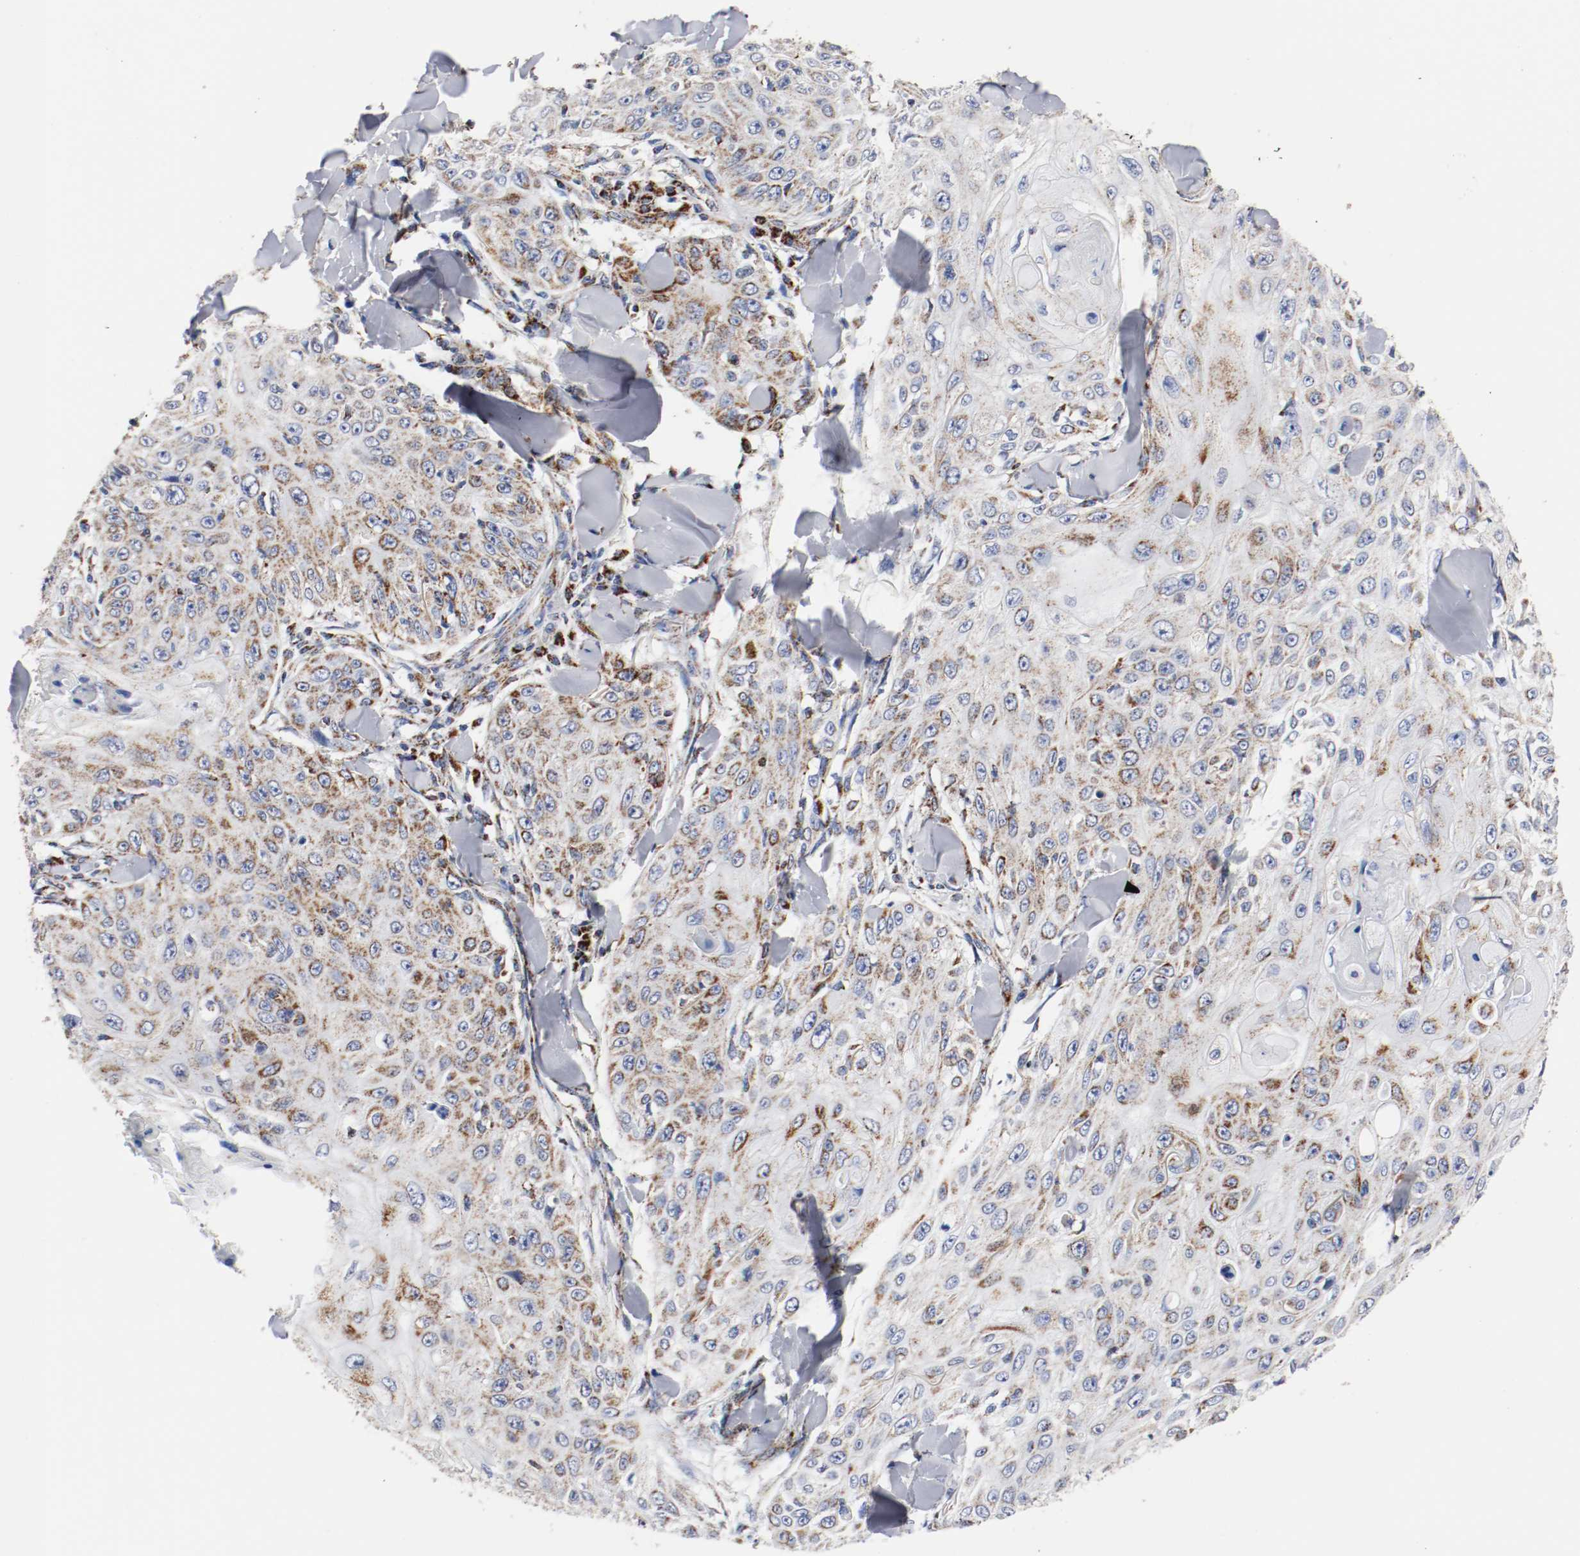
{"staining": {"intensity": "moderate", "quantity": "25%-75%", "location": "cytoplasmic/membranous"}, "tissue": "skin cancer", "cell_type": "Tumor cells", "image_type": "cancer", "snomed": [{"axis": "morphology", "description": "Squamous cell carcinoma, NOS"}, {"axis": "topography", "description": "Skin"}], "caption": "The image displays immunohistochemical staining of skin cancer (squamous cell carcinoma). There is moderate cytoplasmic/membranous staining is identified in about 25%-75% of tumor cells. (DAB (3,3'-diaminobenzidine) IHC with brightfield microscopy, high magnification).", "gene": "TUBD1", "patient": {"sex": "male", "age": 86}}